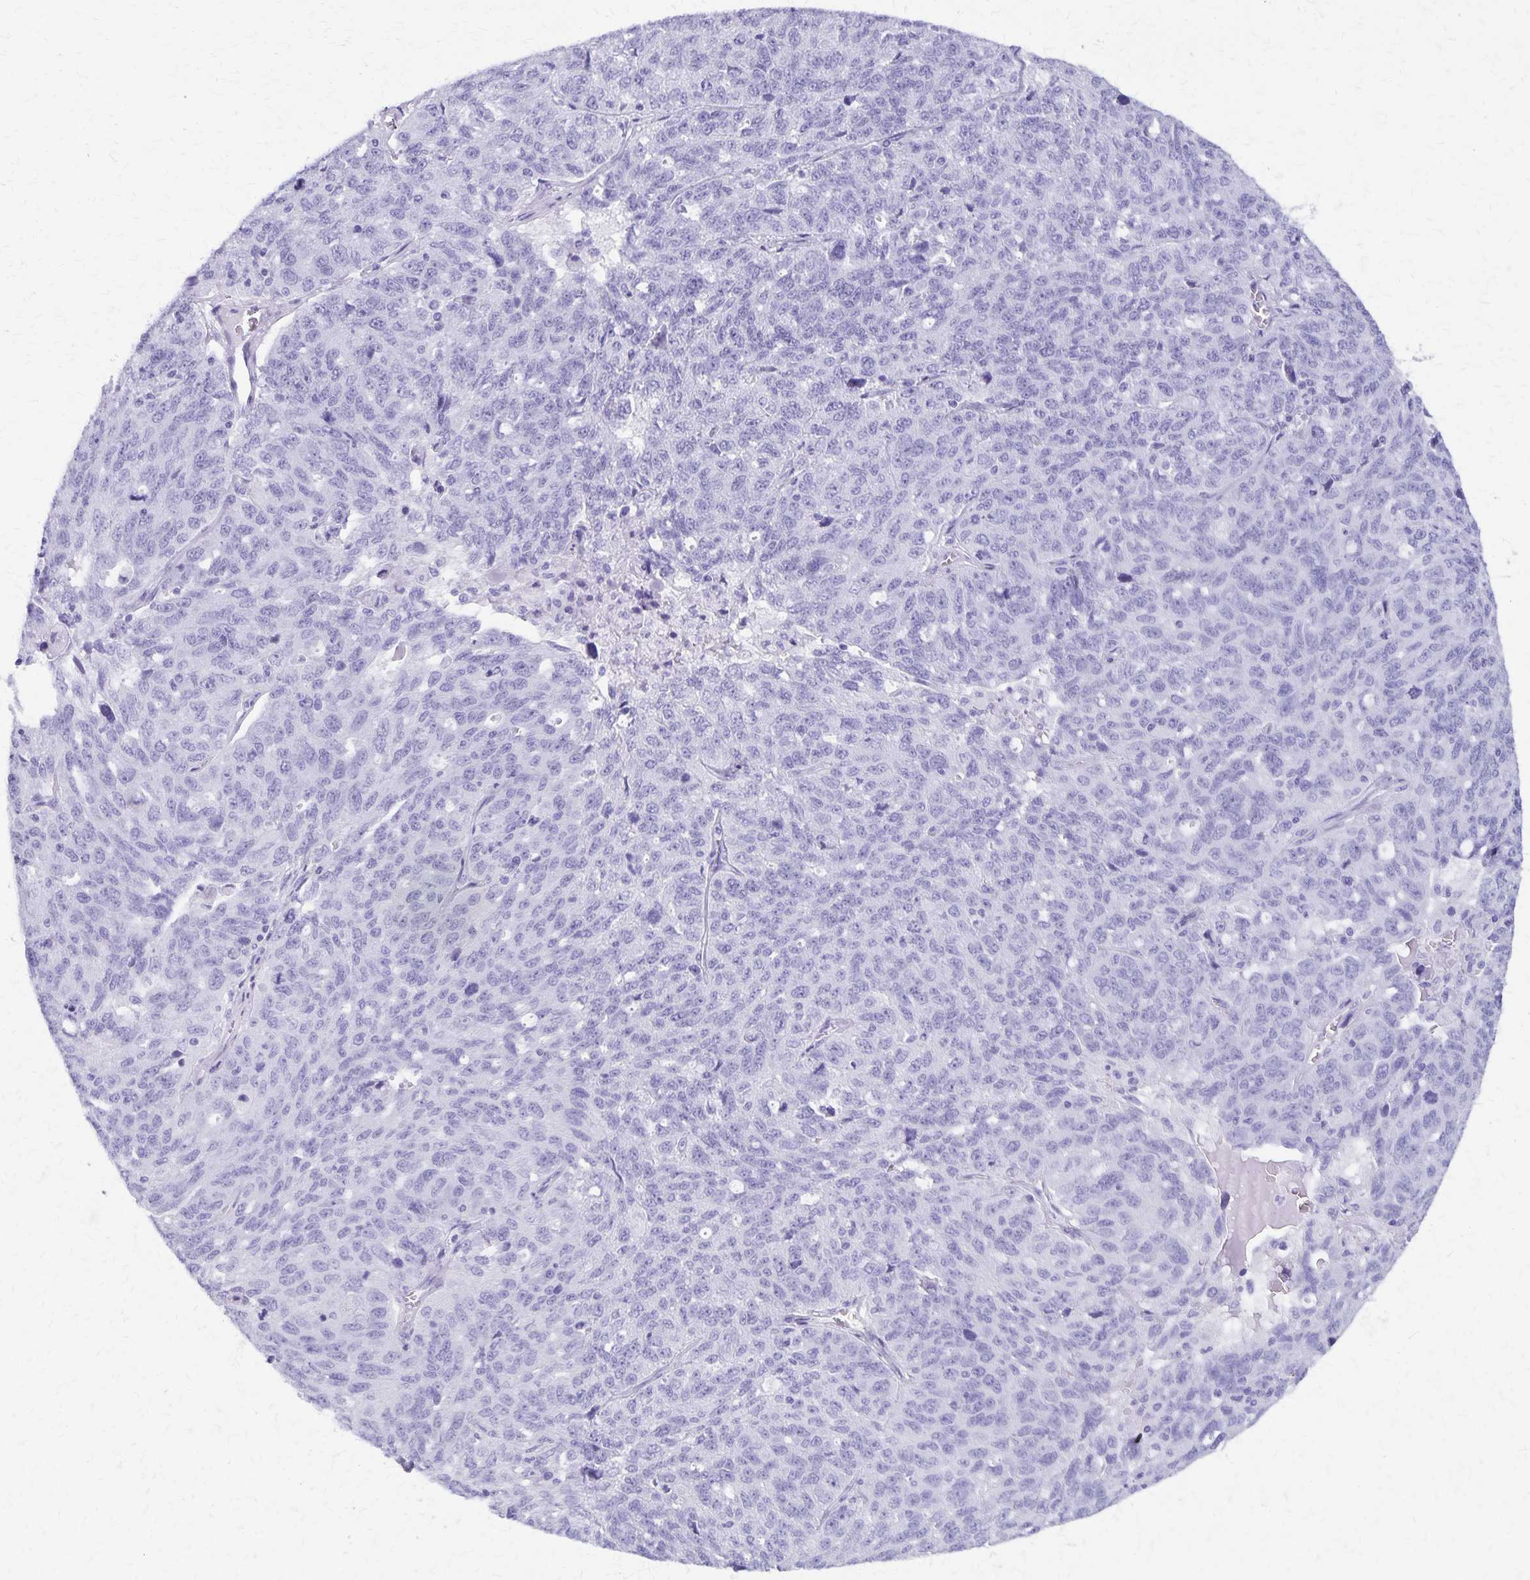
{"staining": {"intensity": "negative", "quantity": "none", "location": "none"}, "tissue": "ovarian cancer", "cell_type": "Tumor cells", "image_type": "cancer", "snomed": [{"axis": "morphology", "description": "Cystadenocarcinoma, serous, NOS"}, {"axis": "topography", "description": "Ovary"}], "caption": "A high-resolution photomicrograph shows immunohistochemistry staining of serous cystadenocarcinoma (ovarian), which reveals no significant staining in tumor cells.", "gene": "DEFA5", "patient": {"sex": "female", "age": 71}}